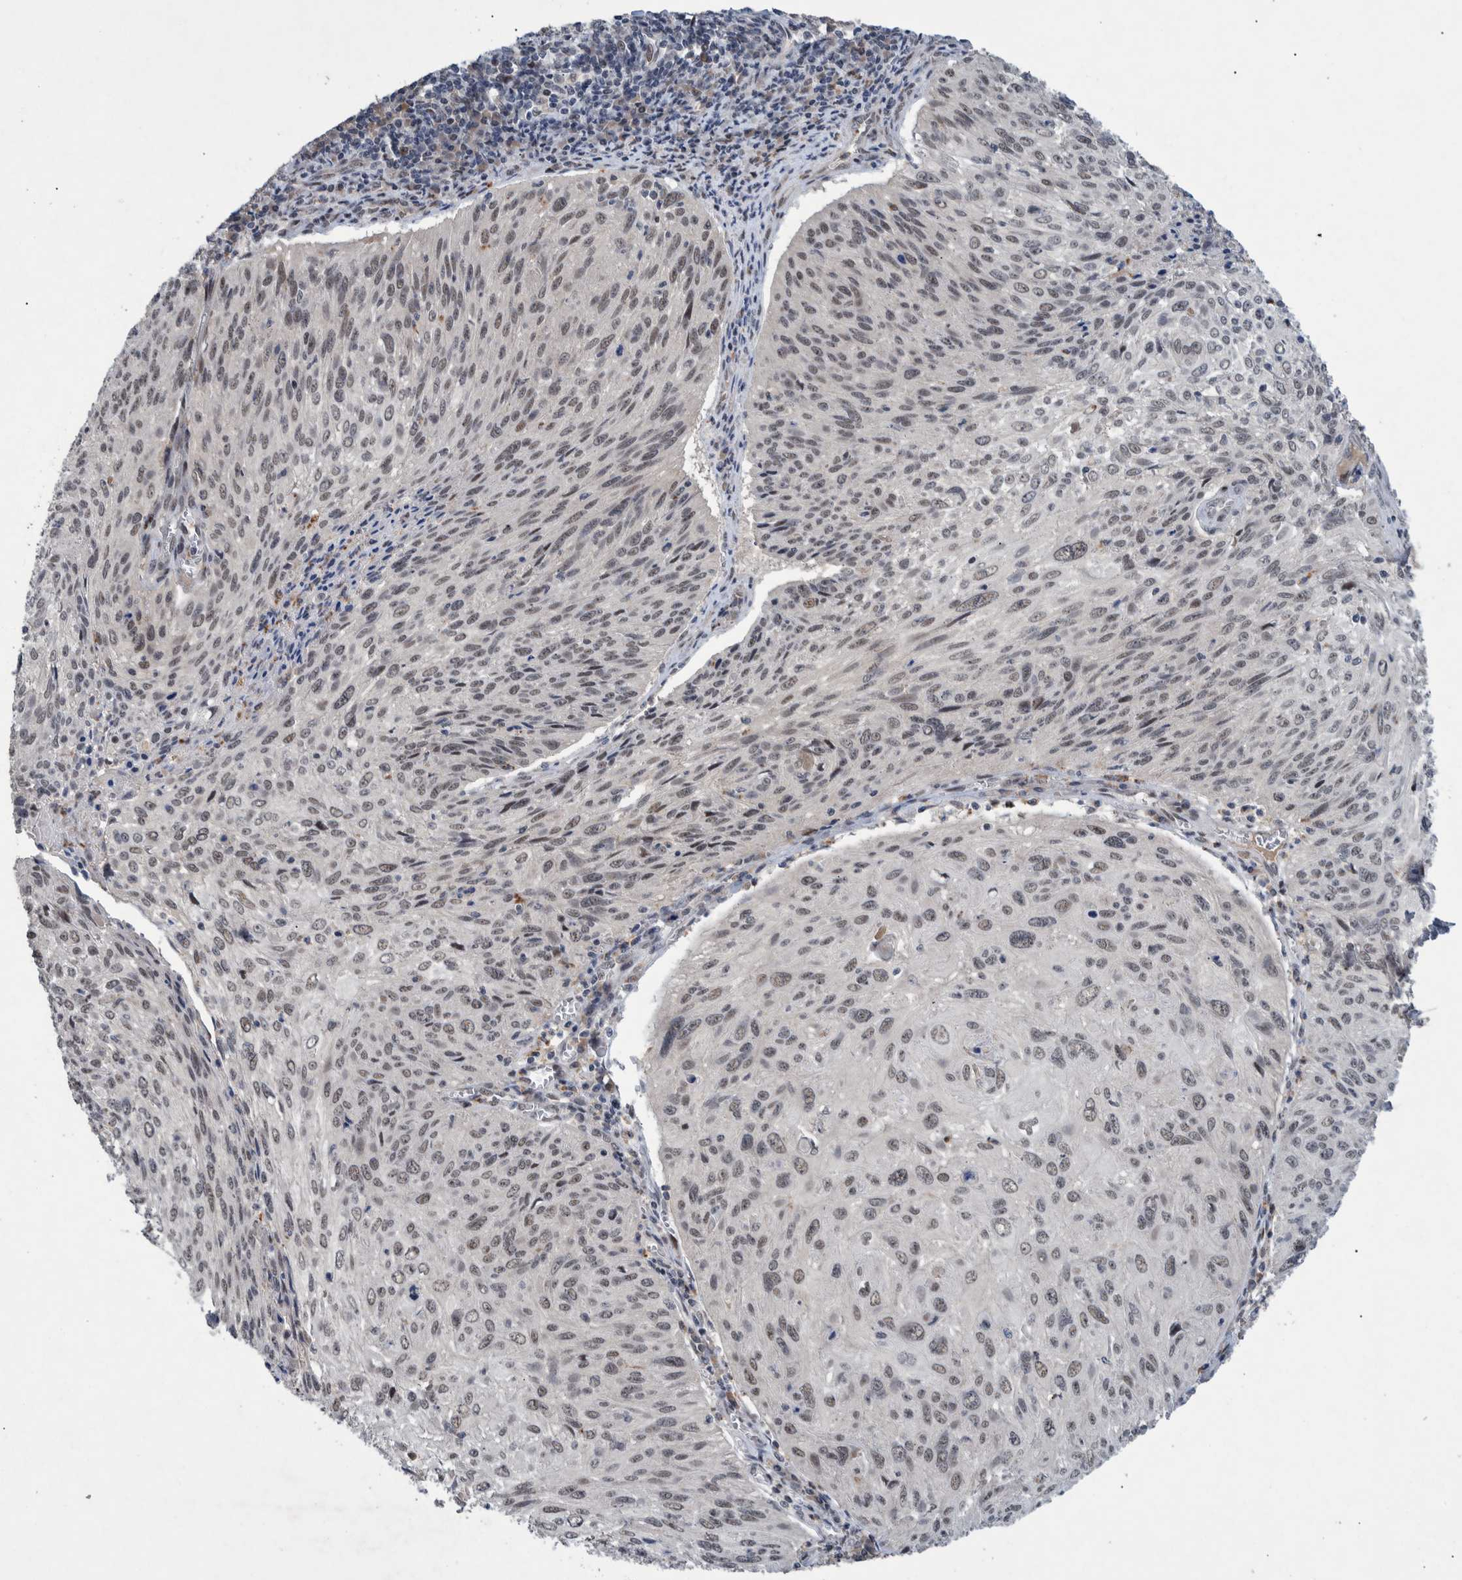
{"staining": {"intensity": "weak", "quantity": ">75%", "location": "nuclear"}, "tissue": "cervical cancer", "cell_type": "Tumor cells", "image_type": "cancer", "snomed": [{"axis": "morphology", "description": "Squamous cell carcinoma, NOS"}, {"axis": "topography", "description": "Cervix"}], "caption": "Human cervical cancer (squamous cell carcinoma) stained for a protein (brown) displays weak nuclear positive expression in approximately >75% of tumor cells.", "gene": "ESRP1", "patient": {"sex": "female", "age": 51}}